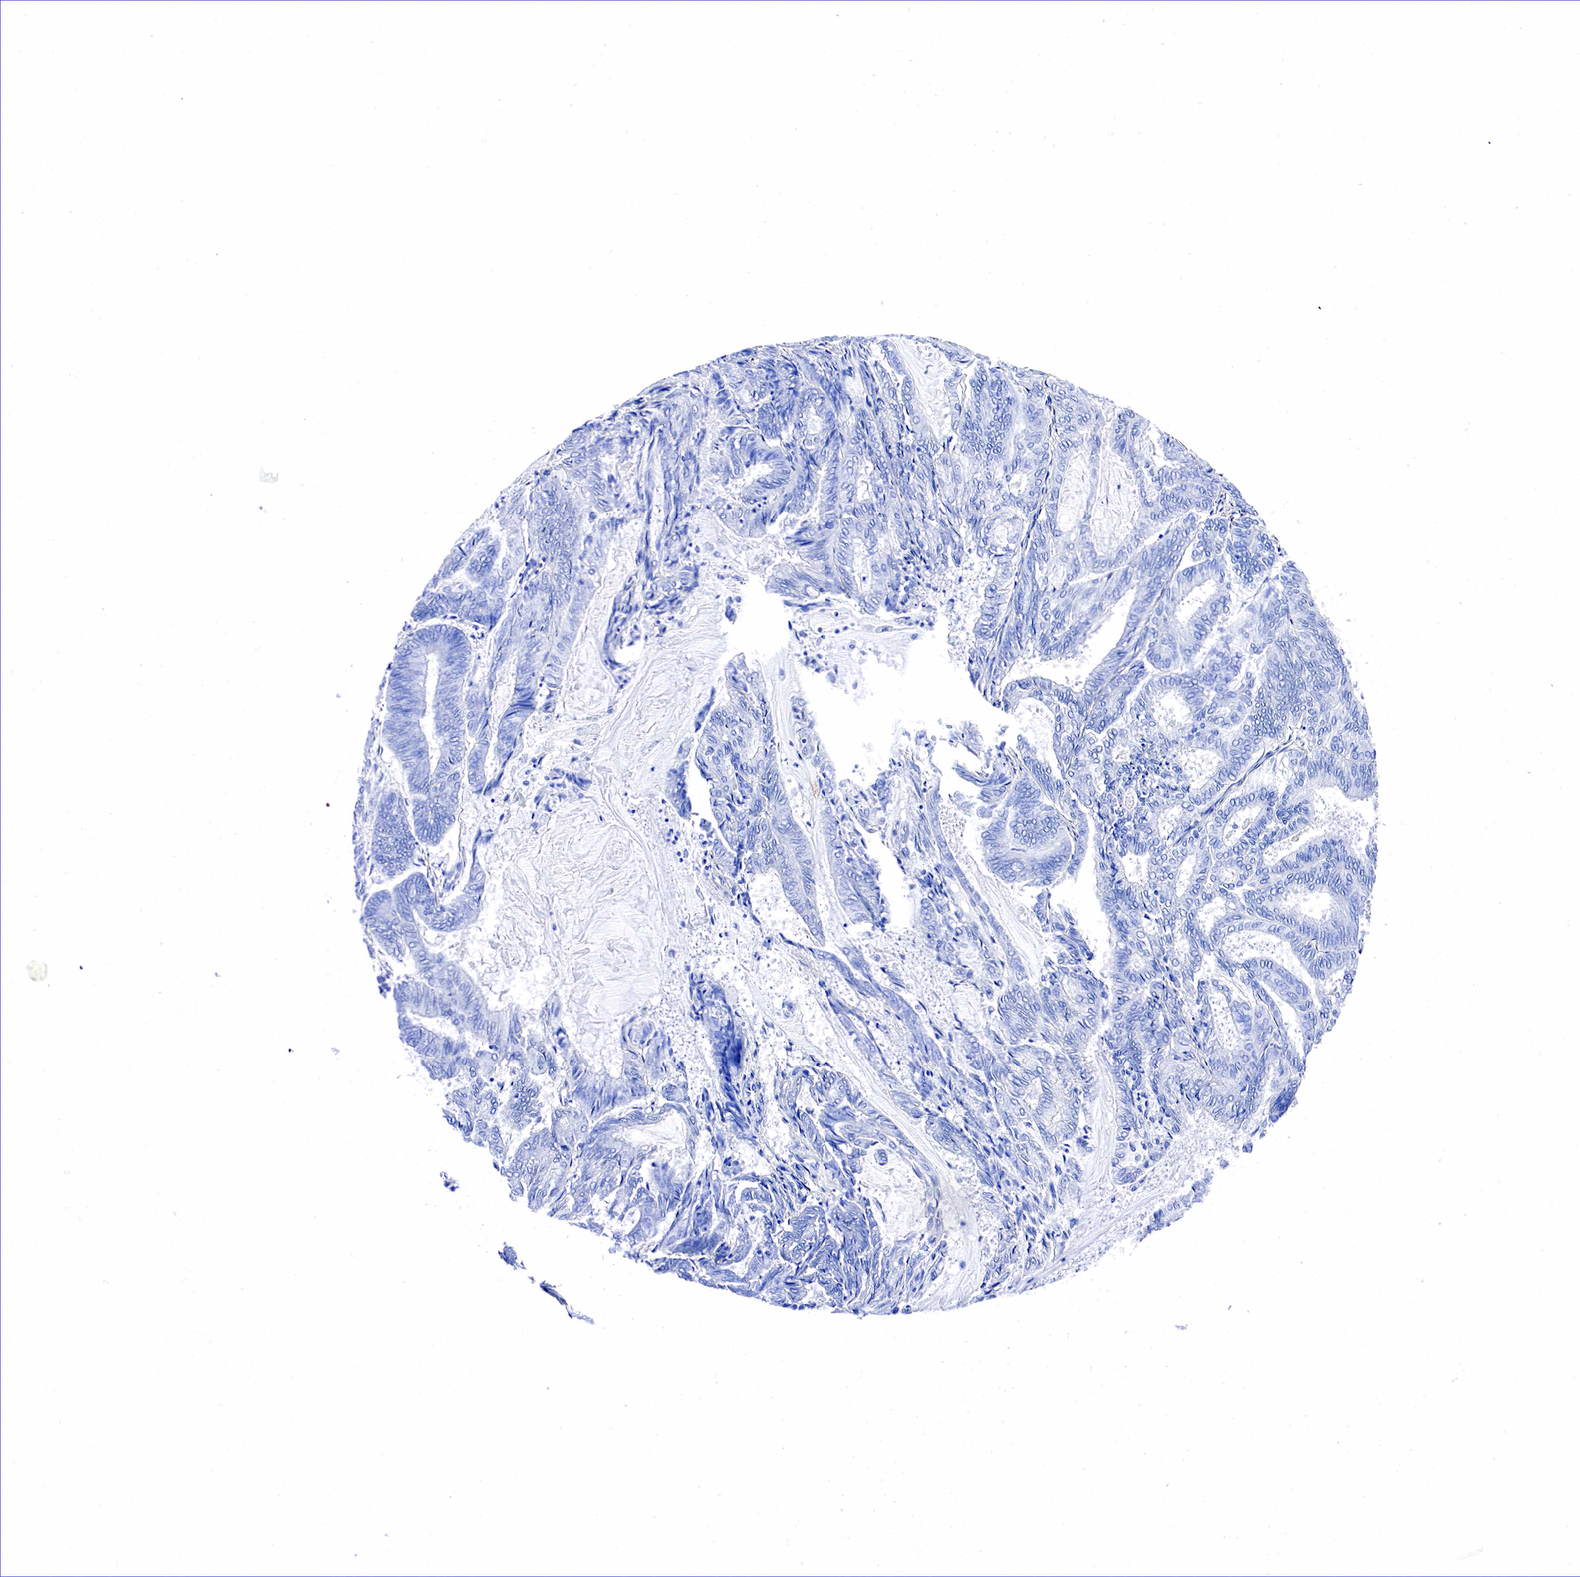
{"staining": {"intensity": "negative", "quantity": "none", "location": "none"}, "tissue": "endometrial cancer", "cell_type": "Tumor cells", "image_type": "cancer", "snomed": [{"axis": "morphology", "description": "Adenocarcinoma, NOS"}, {"axis": "topography", "description": "Endometrium"}], "caption": "Immunohistochemical staining of human endometrial adenocarcinoma displays no significant positivity in tumor cells.", "gene": "ACP3", "patient": {"sex": "female", "age": 59}}